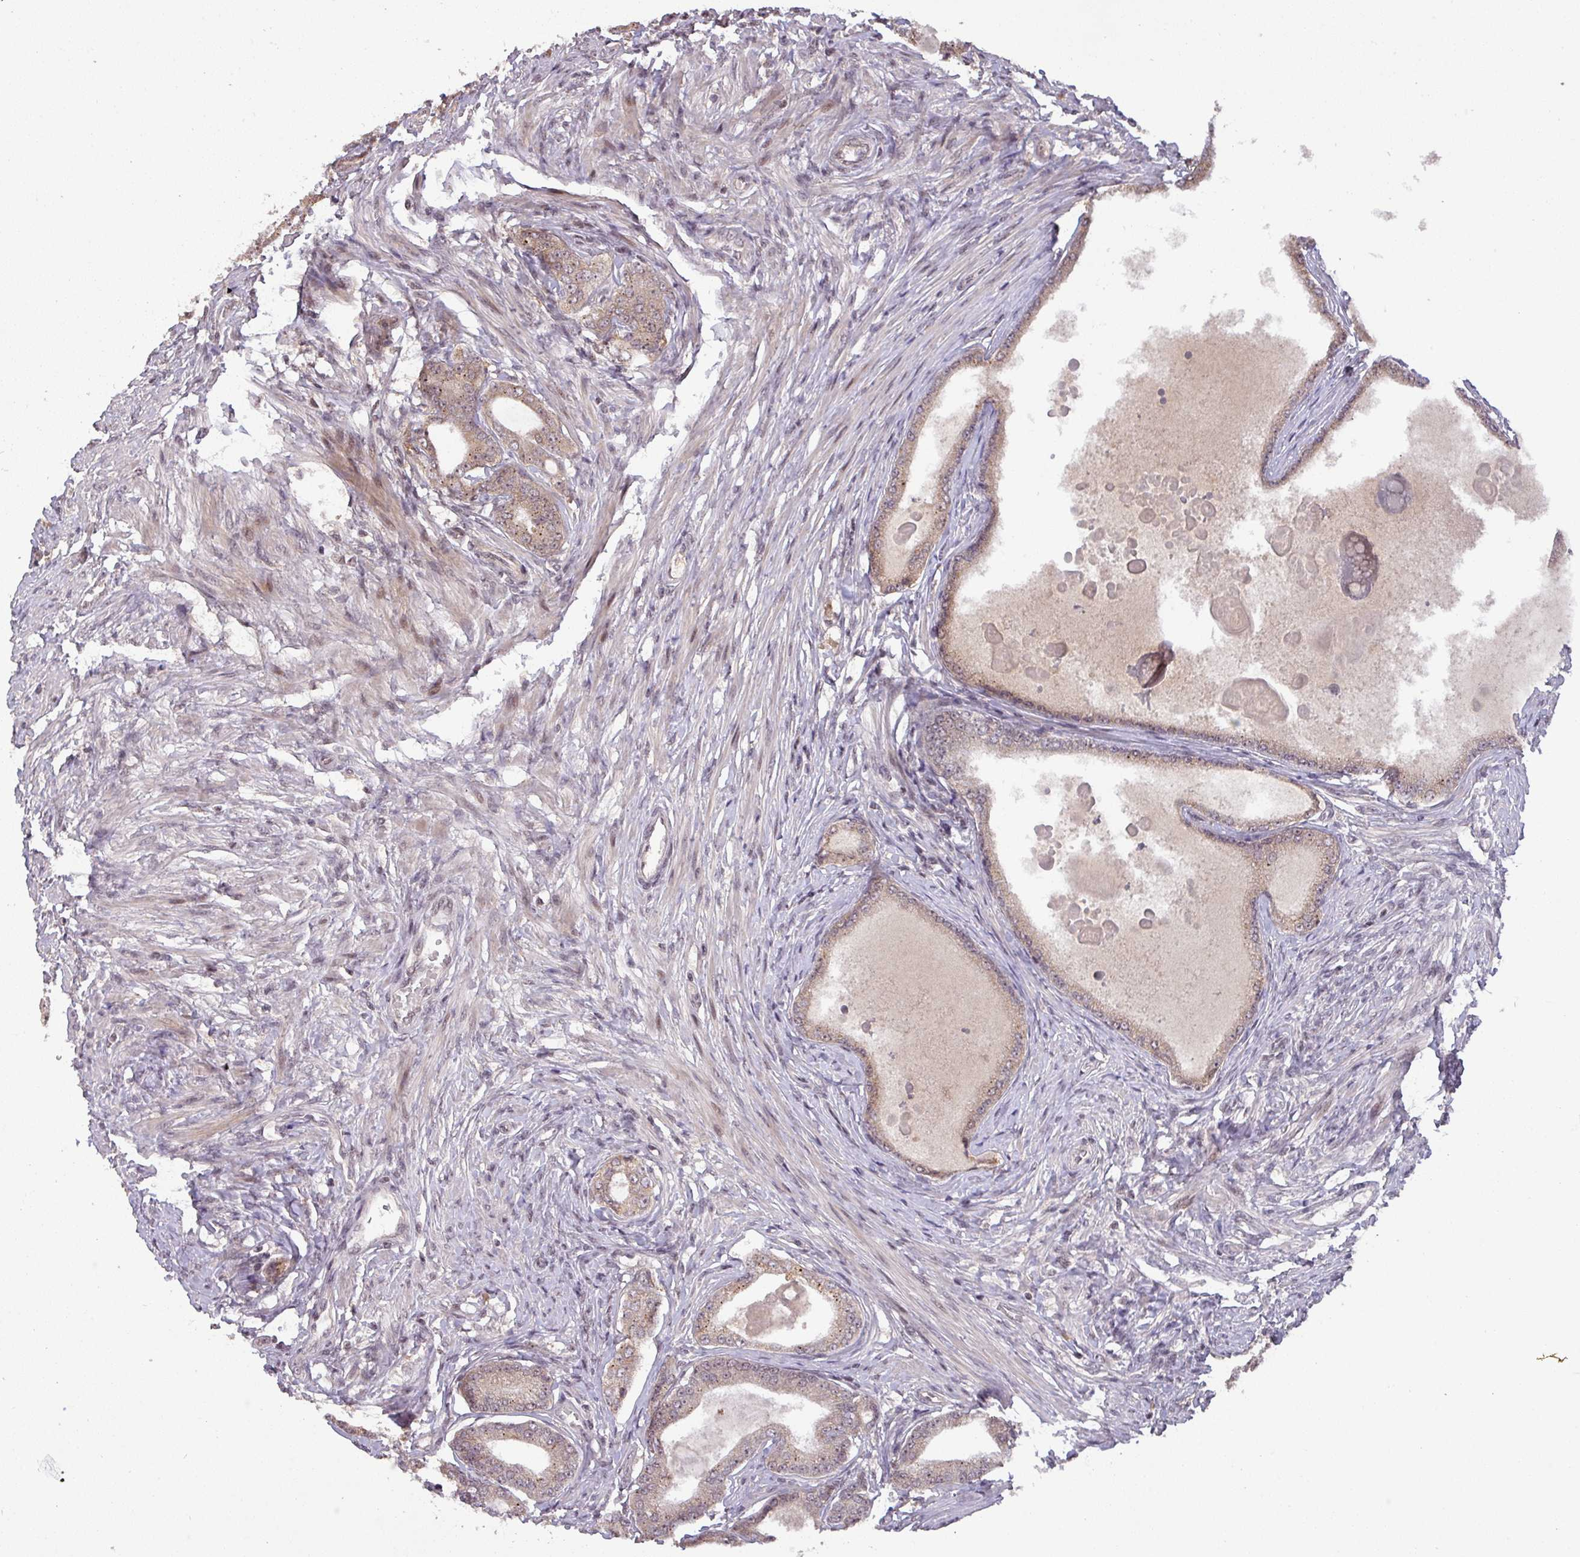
{"staining": {"intensity": "moderate", "quantity": ">75%", "location": "cytoplasmic/membranous"}, "tissue": "prostate cancer", "cell_type": "Tumor cells", "image_type": "cancer", "snomed": [{"axis": "morphology", "description": "Adenocarcinoma, High grade"}, {"axis": "topography", "description": "Prostate"}], "caption": "Prostate high-grade adenocarcinoma stained with a brown dye exhibits moderate cytoplasmic/membranous positive staining in about >75% of tumor cells.", "gene": "ZBTB14", "patient": {"sex": "male", "age": 69}}